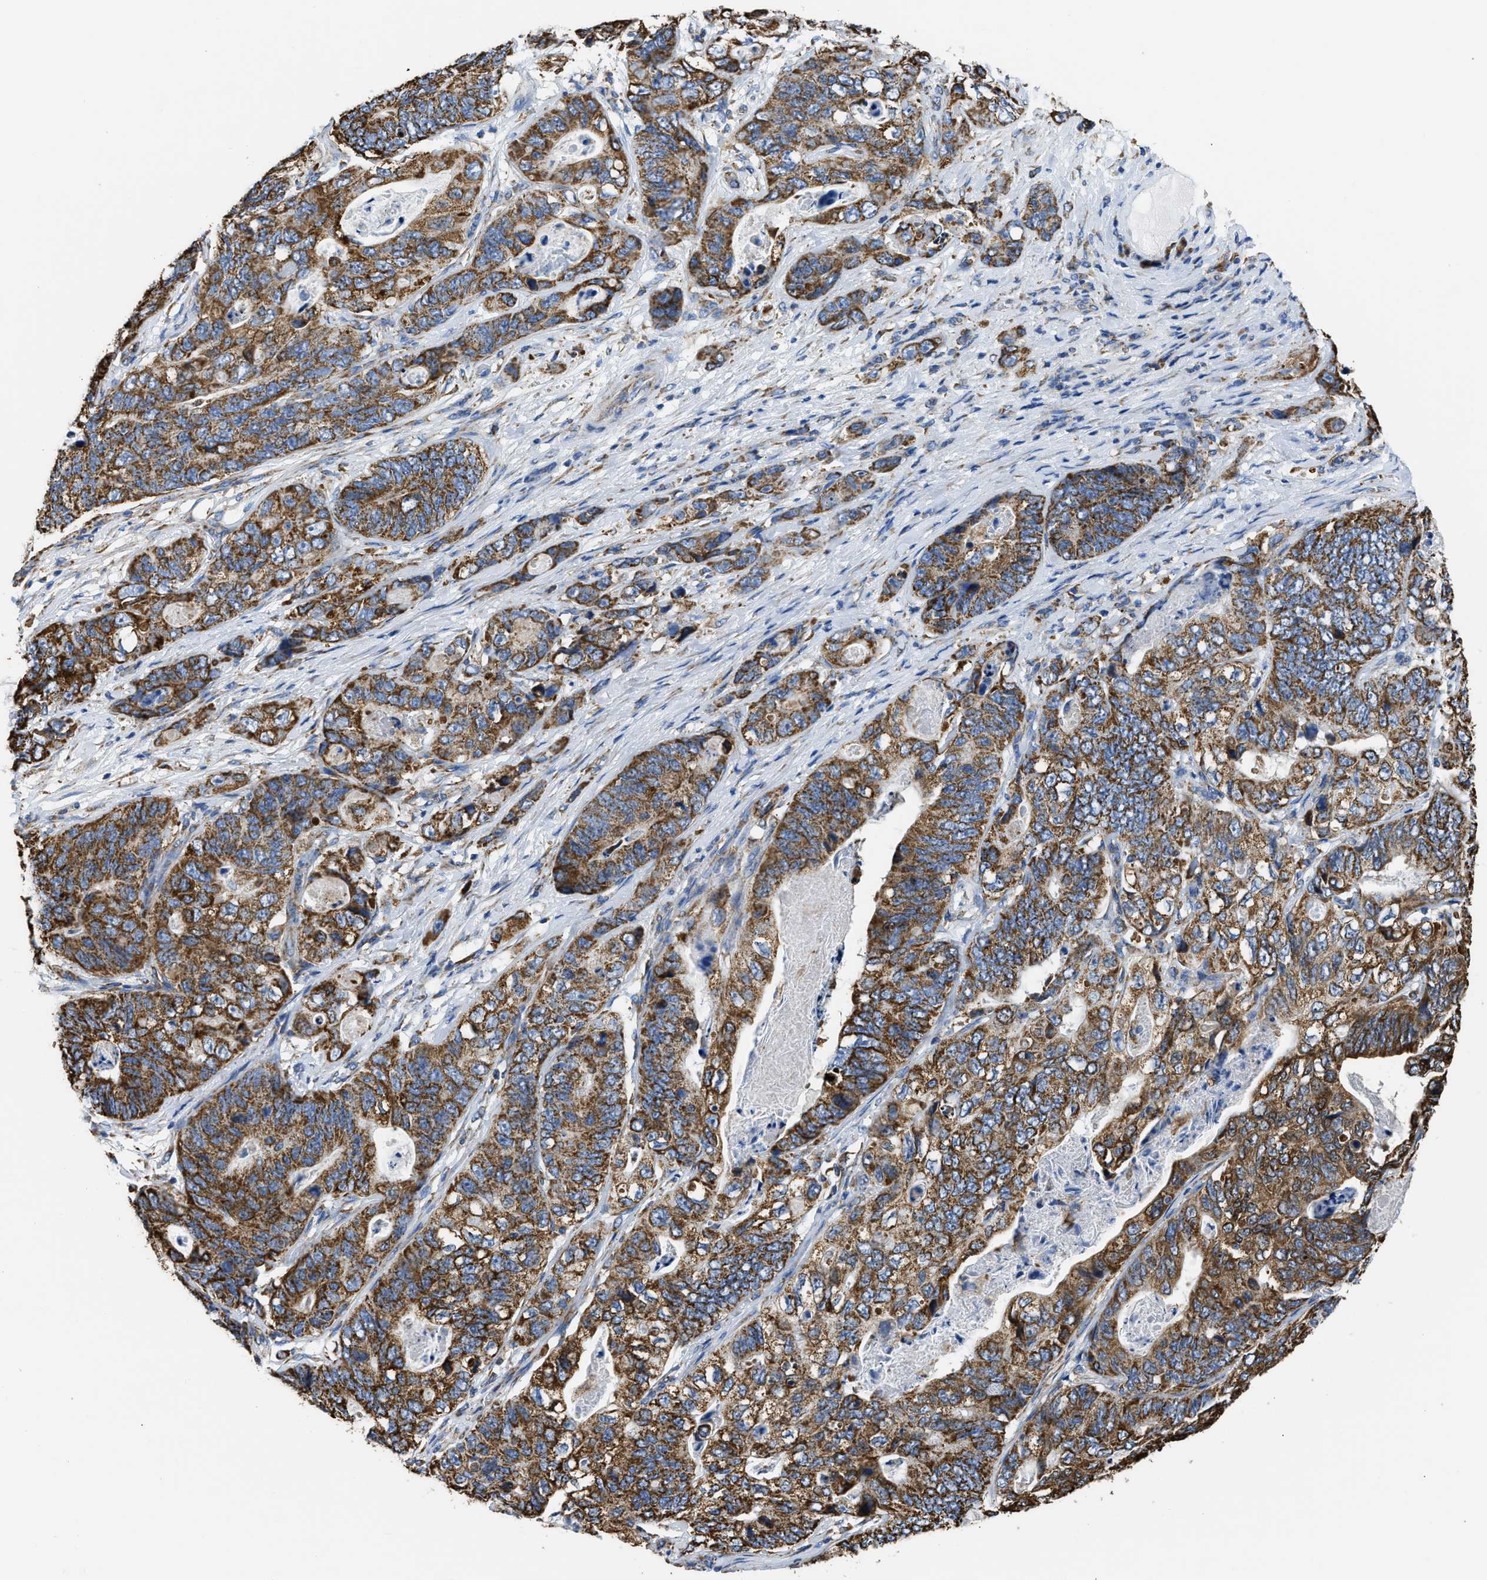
{"staining": {"intensity": "strong", "quantity": ">75%", "location": "cytoplasmic/membranous"}, "tissue": "stomach cancer", "cell_type": "Tumor cells", "image_type": "cancer", "snomed": [{"axis": "morphology", "description": "Adenocarcinoma, NOS"}, {"axis": "topography", "description": "Stomach"}], "caption": "About >75% of tumor cells in stomach cancer show strong cytoplasmic/membranous protein staining as visualized by brown immunohistochemical staining.", "gene": "CYCS", "patient": {"sex": "female", "age": 89}}